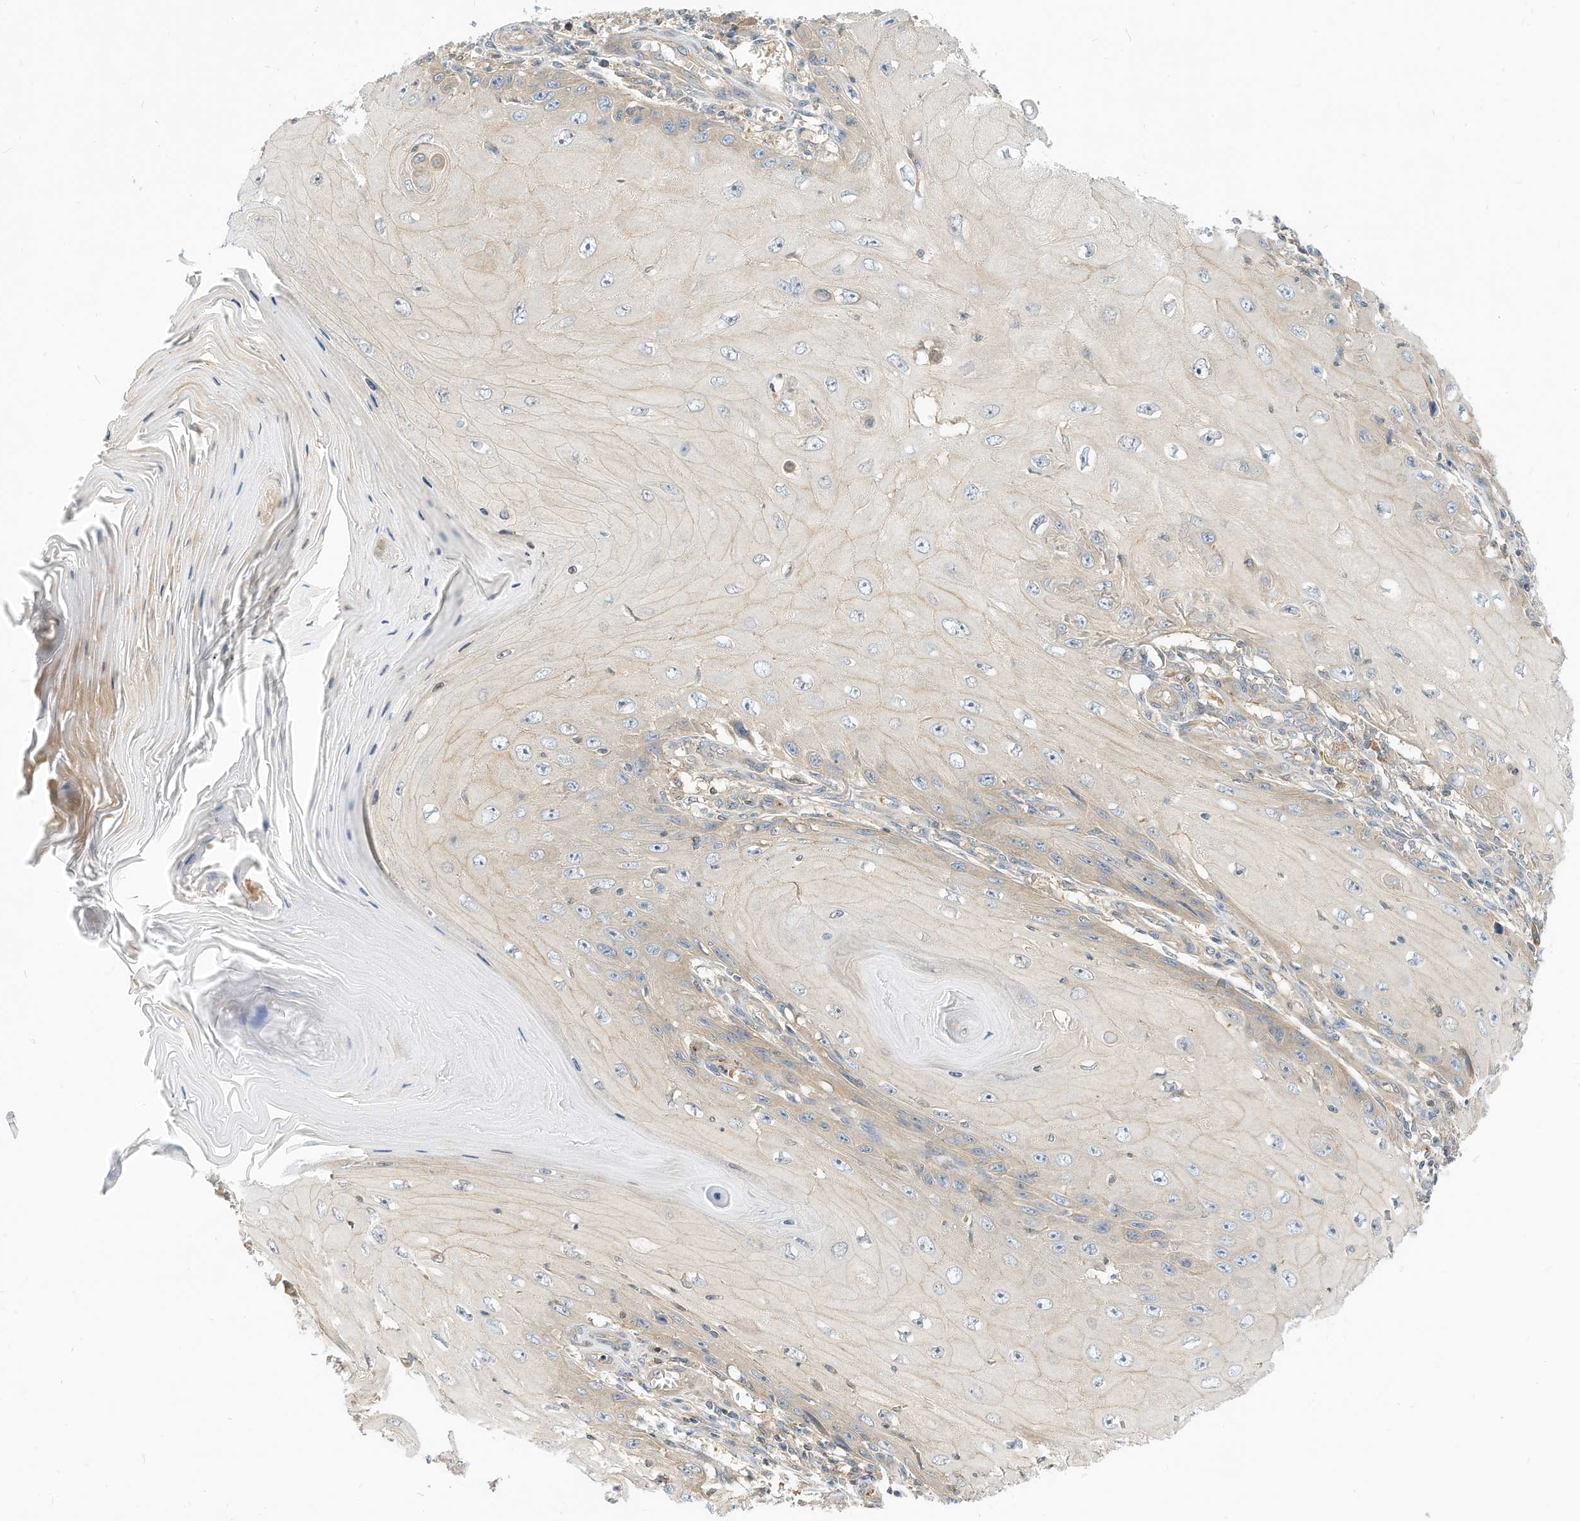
{"staining": {"intensity": "negative", "quantity": "none", "location": "none"}, "tissue": "skin cancer", "cell_type": "Tumor cells", "image_type": "cancer", "snomed": [{"axis": "morphology", "description": "Squamous cell carcinoma, NOS"}, {"axis": "topography", "description": "Skin"}], "caption": "This is a histopathology image of immunohistochemistry (IHC) staining of skin cancer (squamous cell carcinoma), which shows no positivity in tumor cells. Nuclei are stained in blue.", "gene": "OFD1", "patient": {"sex": "female", "age": 73}}